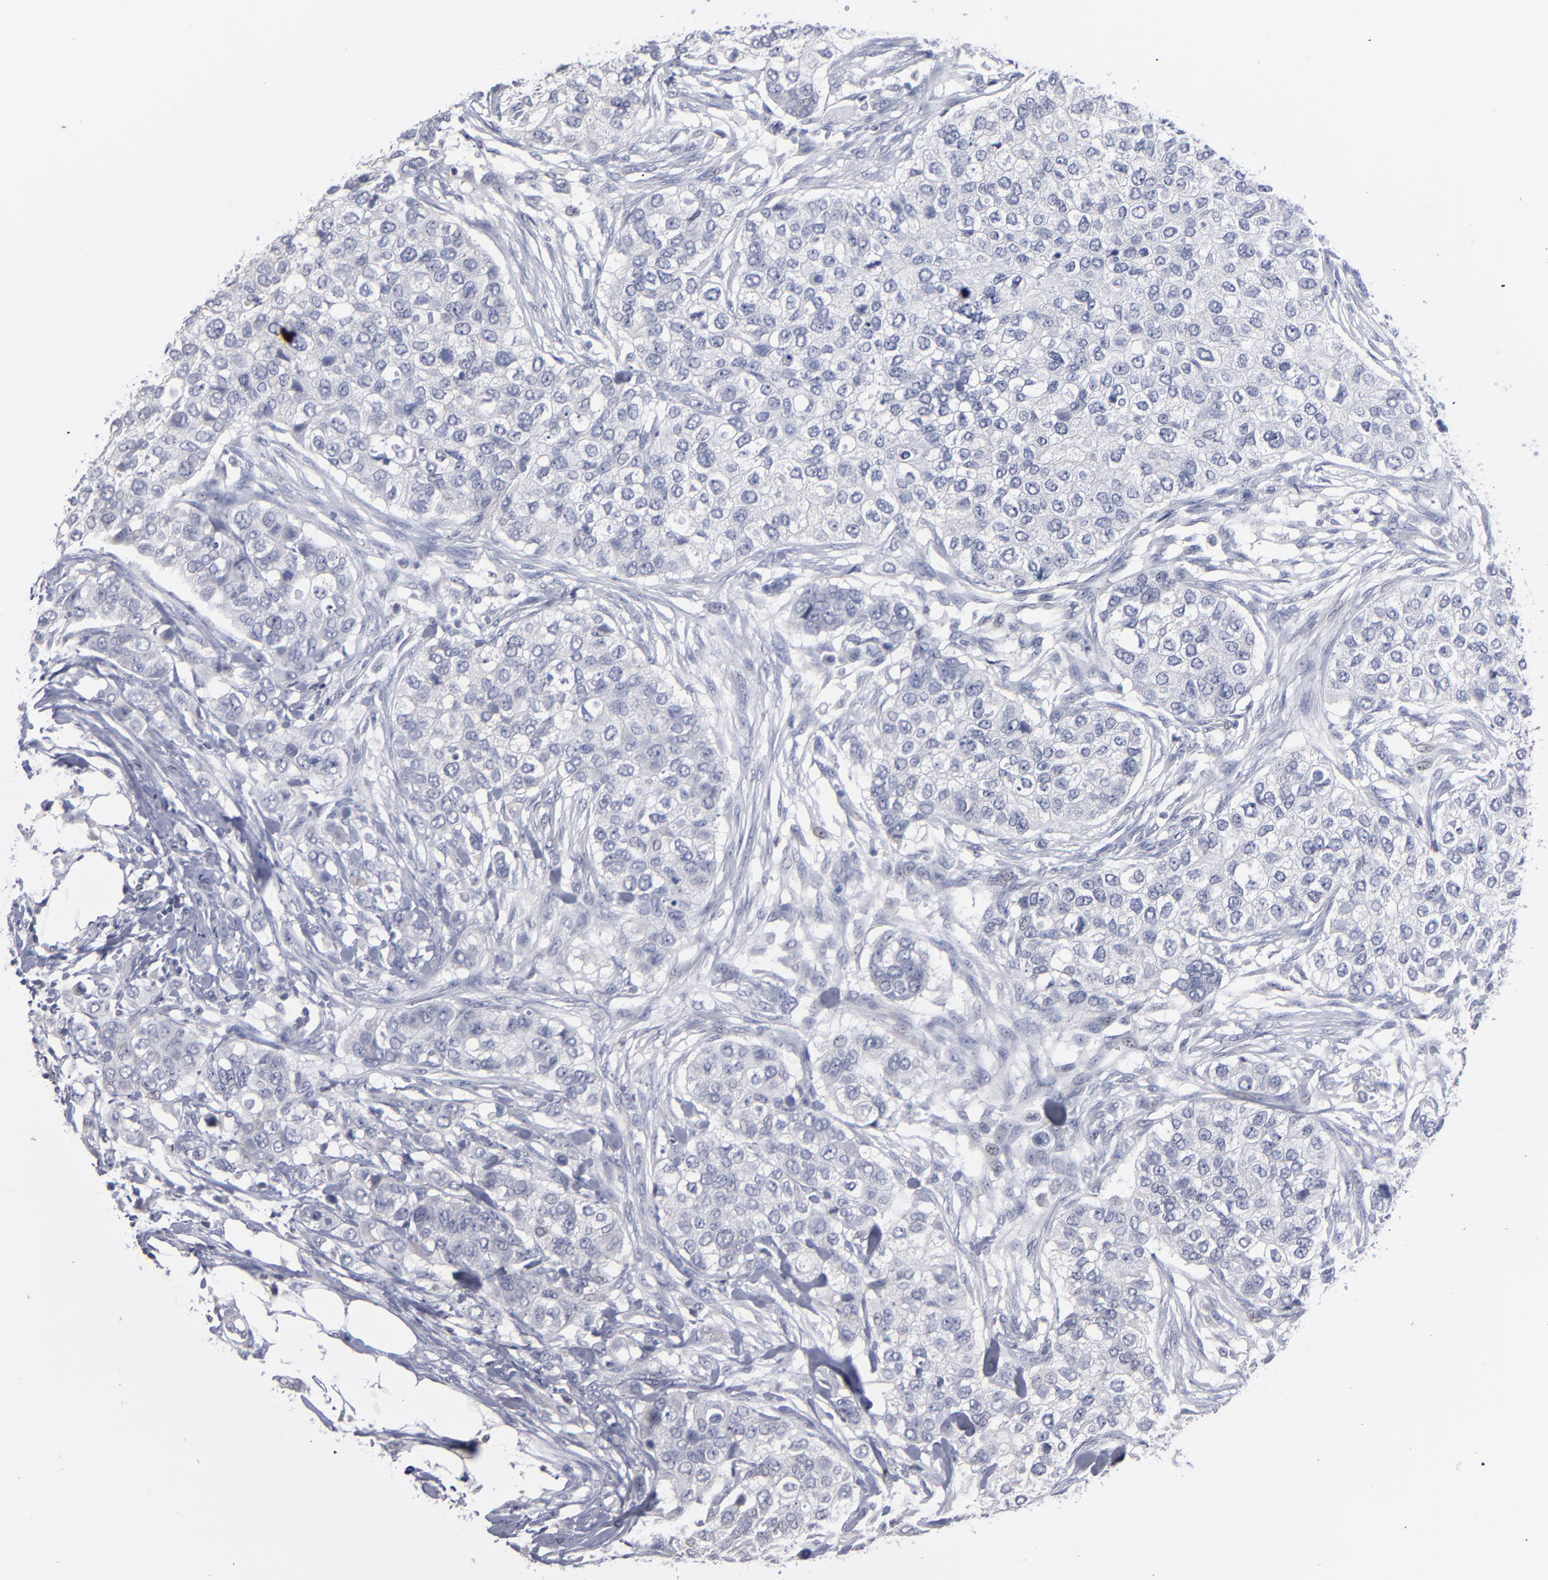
{"staining": {"intensity": "negative", "quantity": "none", "location": "none"}, "tissue": "breast cancer", "cell_type": "Tumor cells", "image_type": "cancer", "snomed": [{"axis": "morphology", "description": "Normal tissue, NOS"}, {"axis": "morphology", "description": "Duct carcinoma"}, {"axis": "topography", "description": "Breast"}], "caption": "Immunohistochemistry micrograph of neoplastic tissue: breast cancer (invasive ductal carcinoma) stained with DAB shows no significant protein staining in tumor cells. Nuclei are stained in blue.", "gene": "RPH3A", "patient": {"sex": "female", "age": 49}}